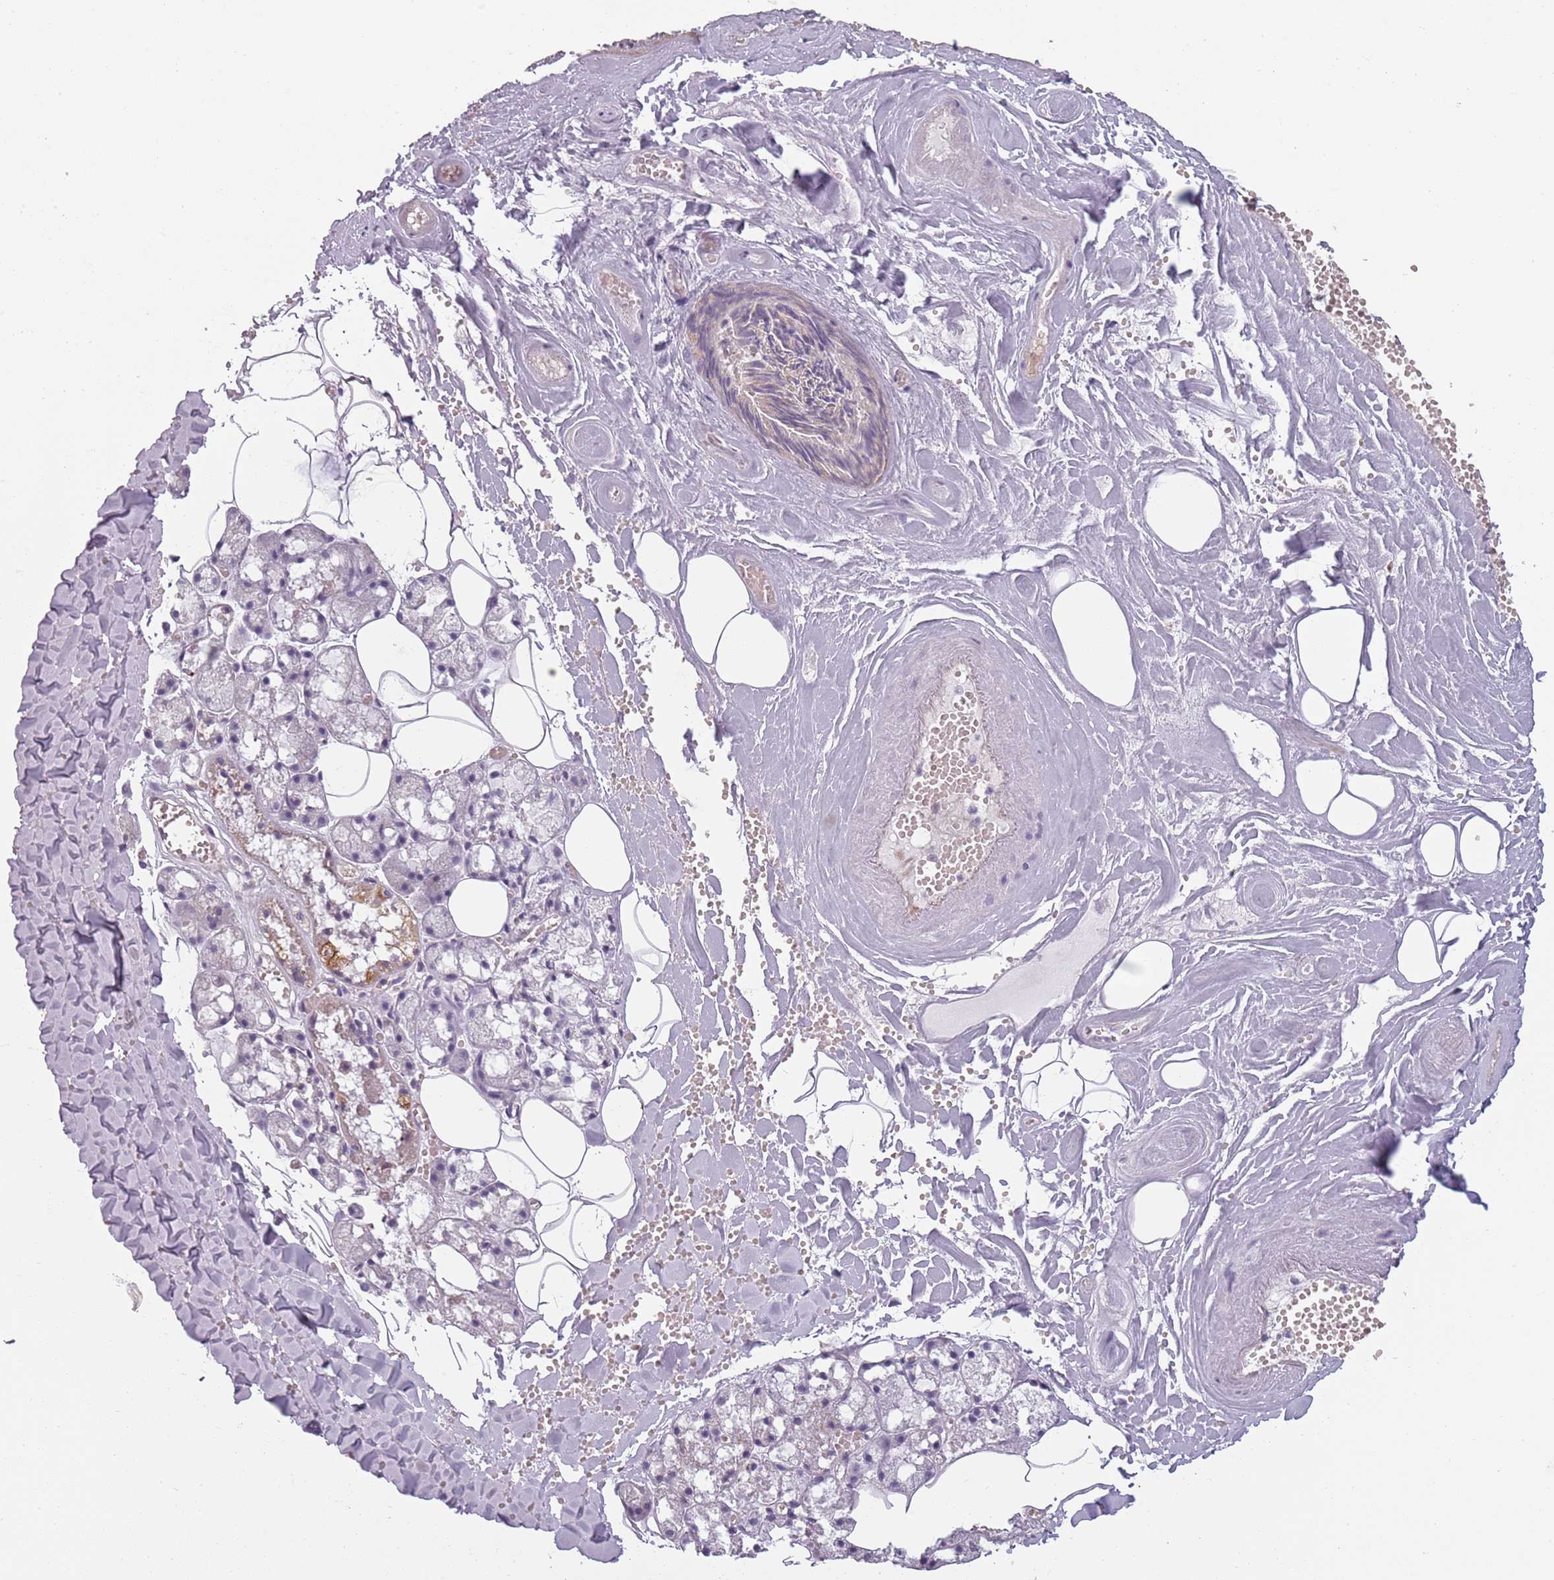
{"staining": {"intensity": "moderate", "quantity": "<25%", "location": "cytoplasmic/membranous"}, "tissue": "salivary gland", "cell_type": "Glandular cells", "image_type": "normal", "snomed": [{"axis": "morphology", "description": "Normal tissue, NOS"}, {"axis": "topography", "description": "Salivary gland"}], "caption": "Protein expression analysis of normal human salivary gland reveals moderate cytoplasmic/membranous staining in approximately <25% of glandular cells. (Stains: DAB in brown, nuclei in blue, Microscopy: brightfield microscopy at high magnification).", "gene": "TLCD2", "patient": {"sex": "male", "age": 62}}